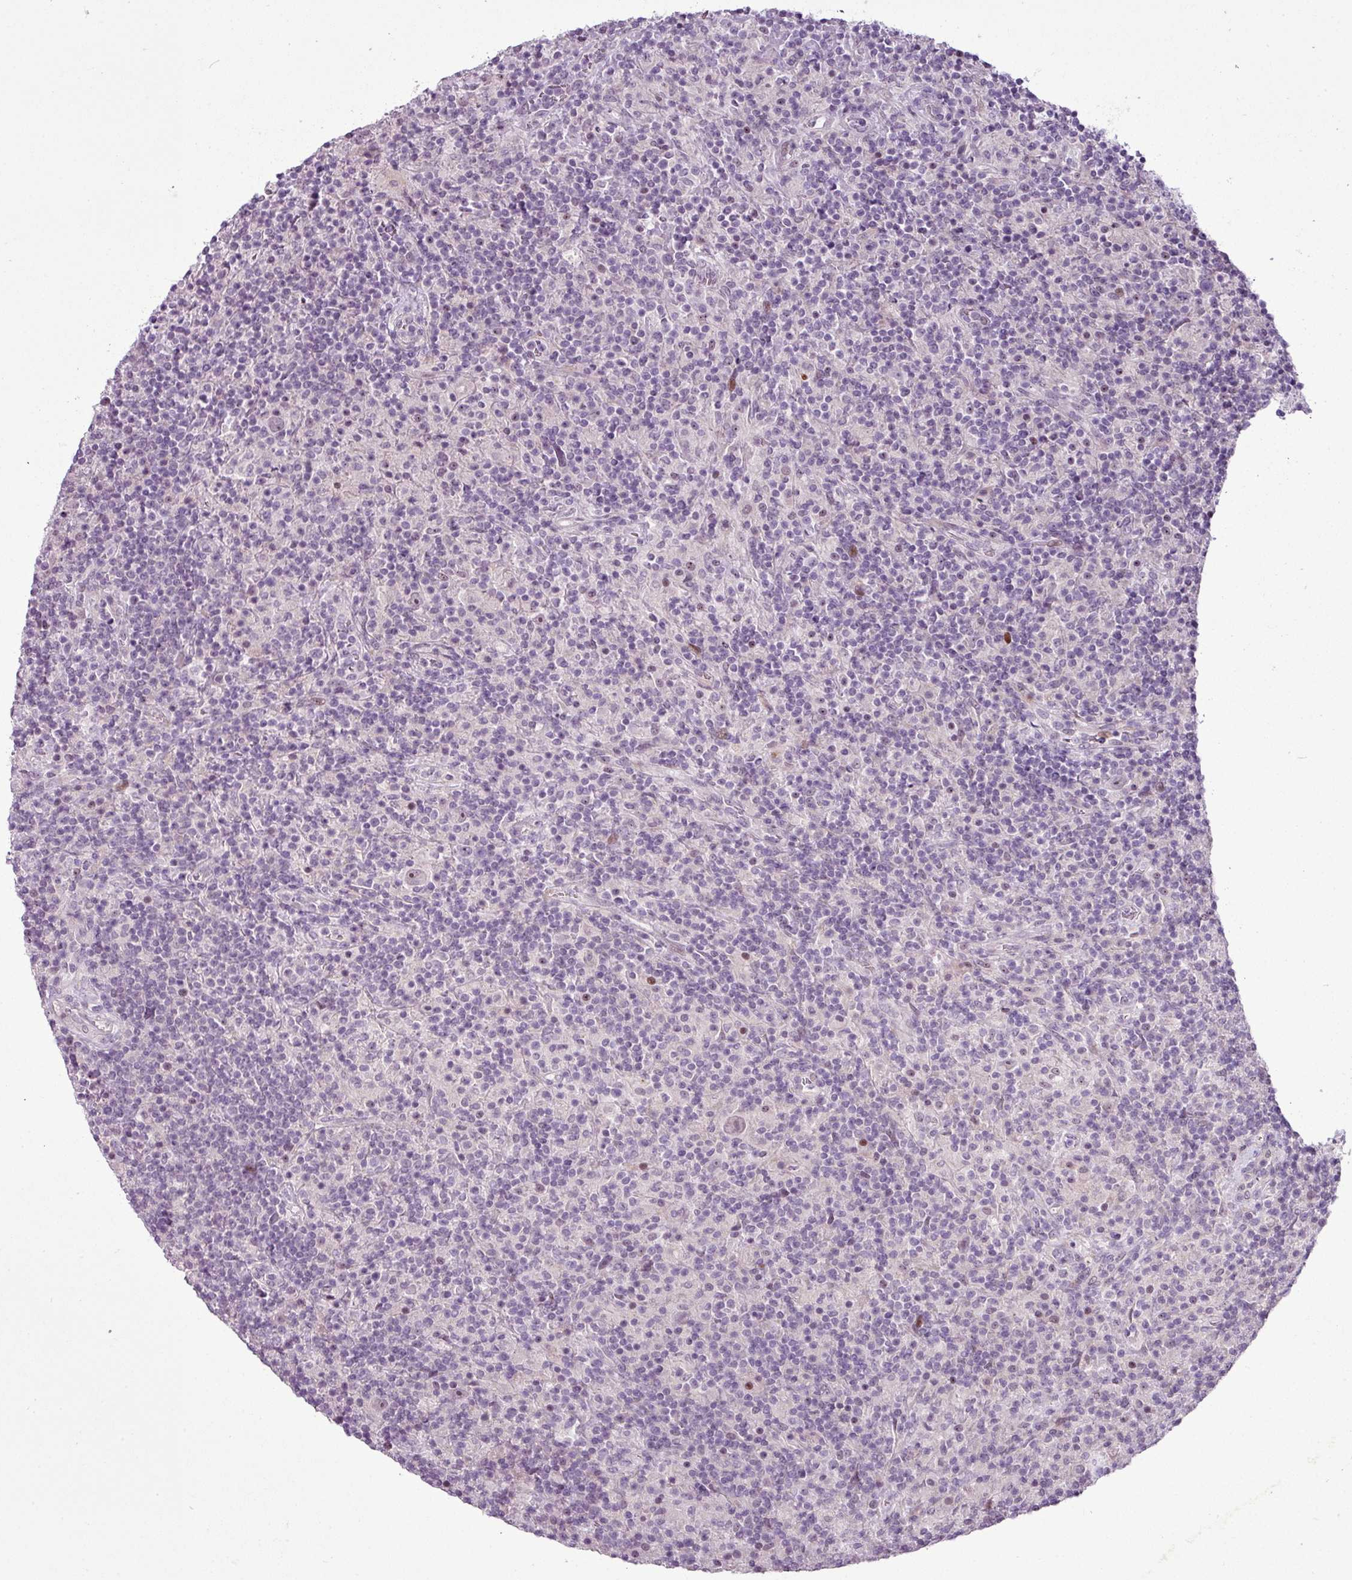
{"staining": {"intensity": "negative", "quantity": "none", "location": "none"}, "tissue": "lymphoma", "cell_type": "Tumor cells", "image_type": "cancer", "snomed": [{"axis": "morphology", "description": "Hodgkin's disease, NOS"}, {"axis": "topography", "description": "Lymph node"}], "caption": "This is a histopathology image of immunohistochemistry (IHC) staining of lymphoma, which shows no positivity in tumor cells.", "gene": "ZNF688", "patient": {"sex": "male", "age": 70}}